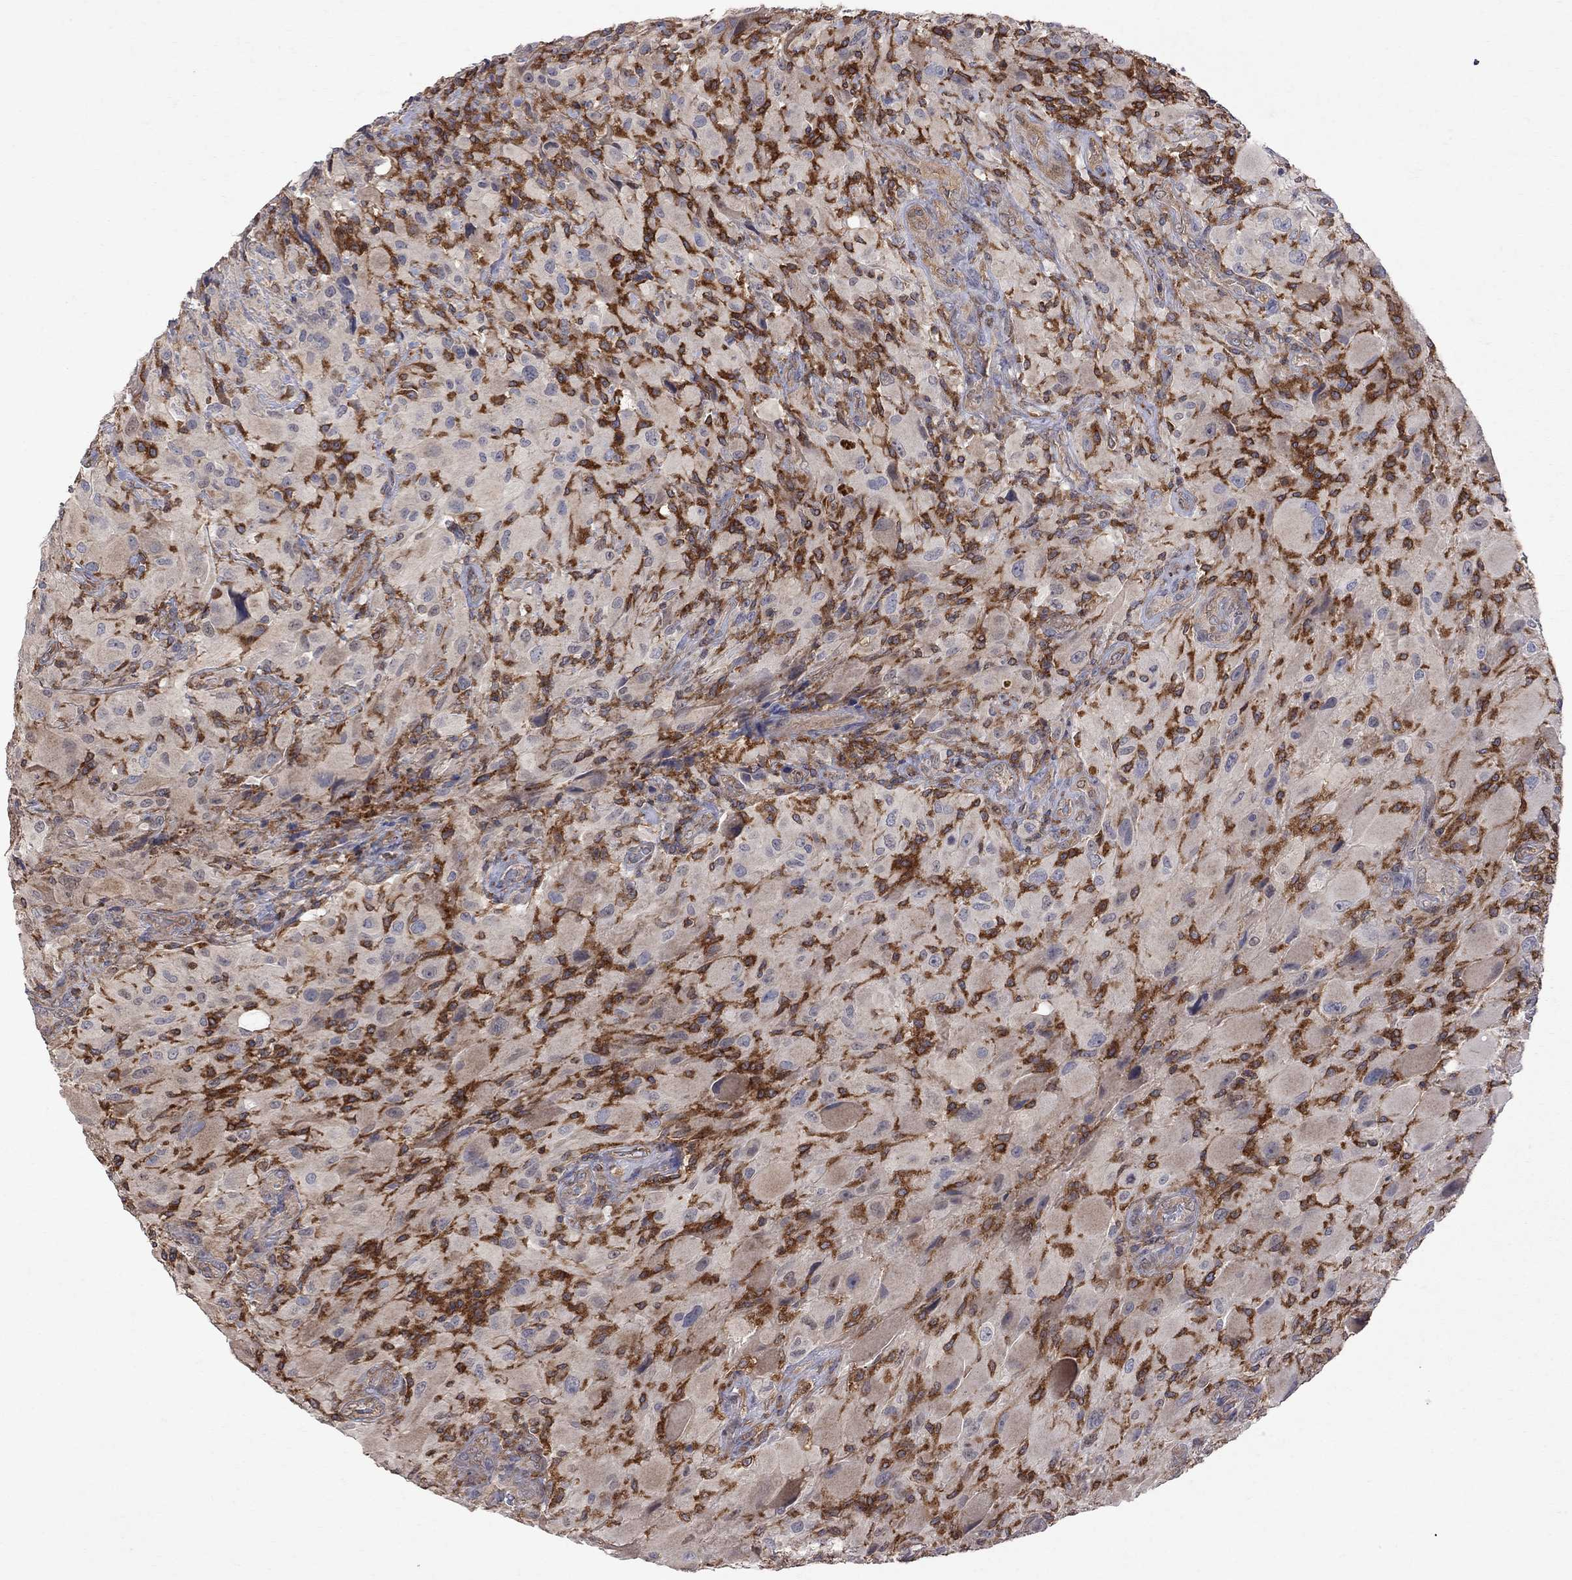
{"staining": {"intensity": "negative", "quantity": "none", "location": "none"}, "tissue": "glioma", "cell_type": "Tumor cells", "image_type": "cancer", "snomed": [{"axis": "morphology", "description": "Glioma, malignant, High grade"}, {"axis": "topography", "description": "Cerebral cortex"}], "caption": "Human high-grade glioma (malignant) stained for a protein using immunohistochemistry shows no staining in tumor cells.", "gene": "ABI3", "patient": {"sex": "male", "age": 35}}